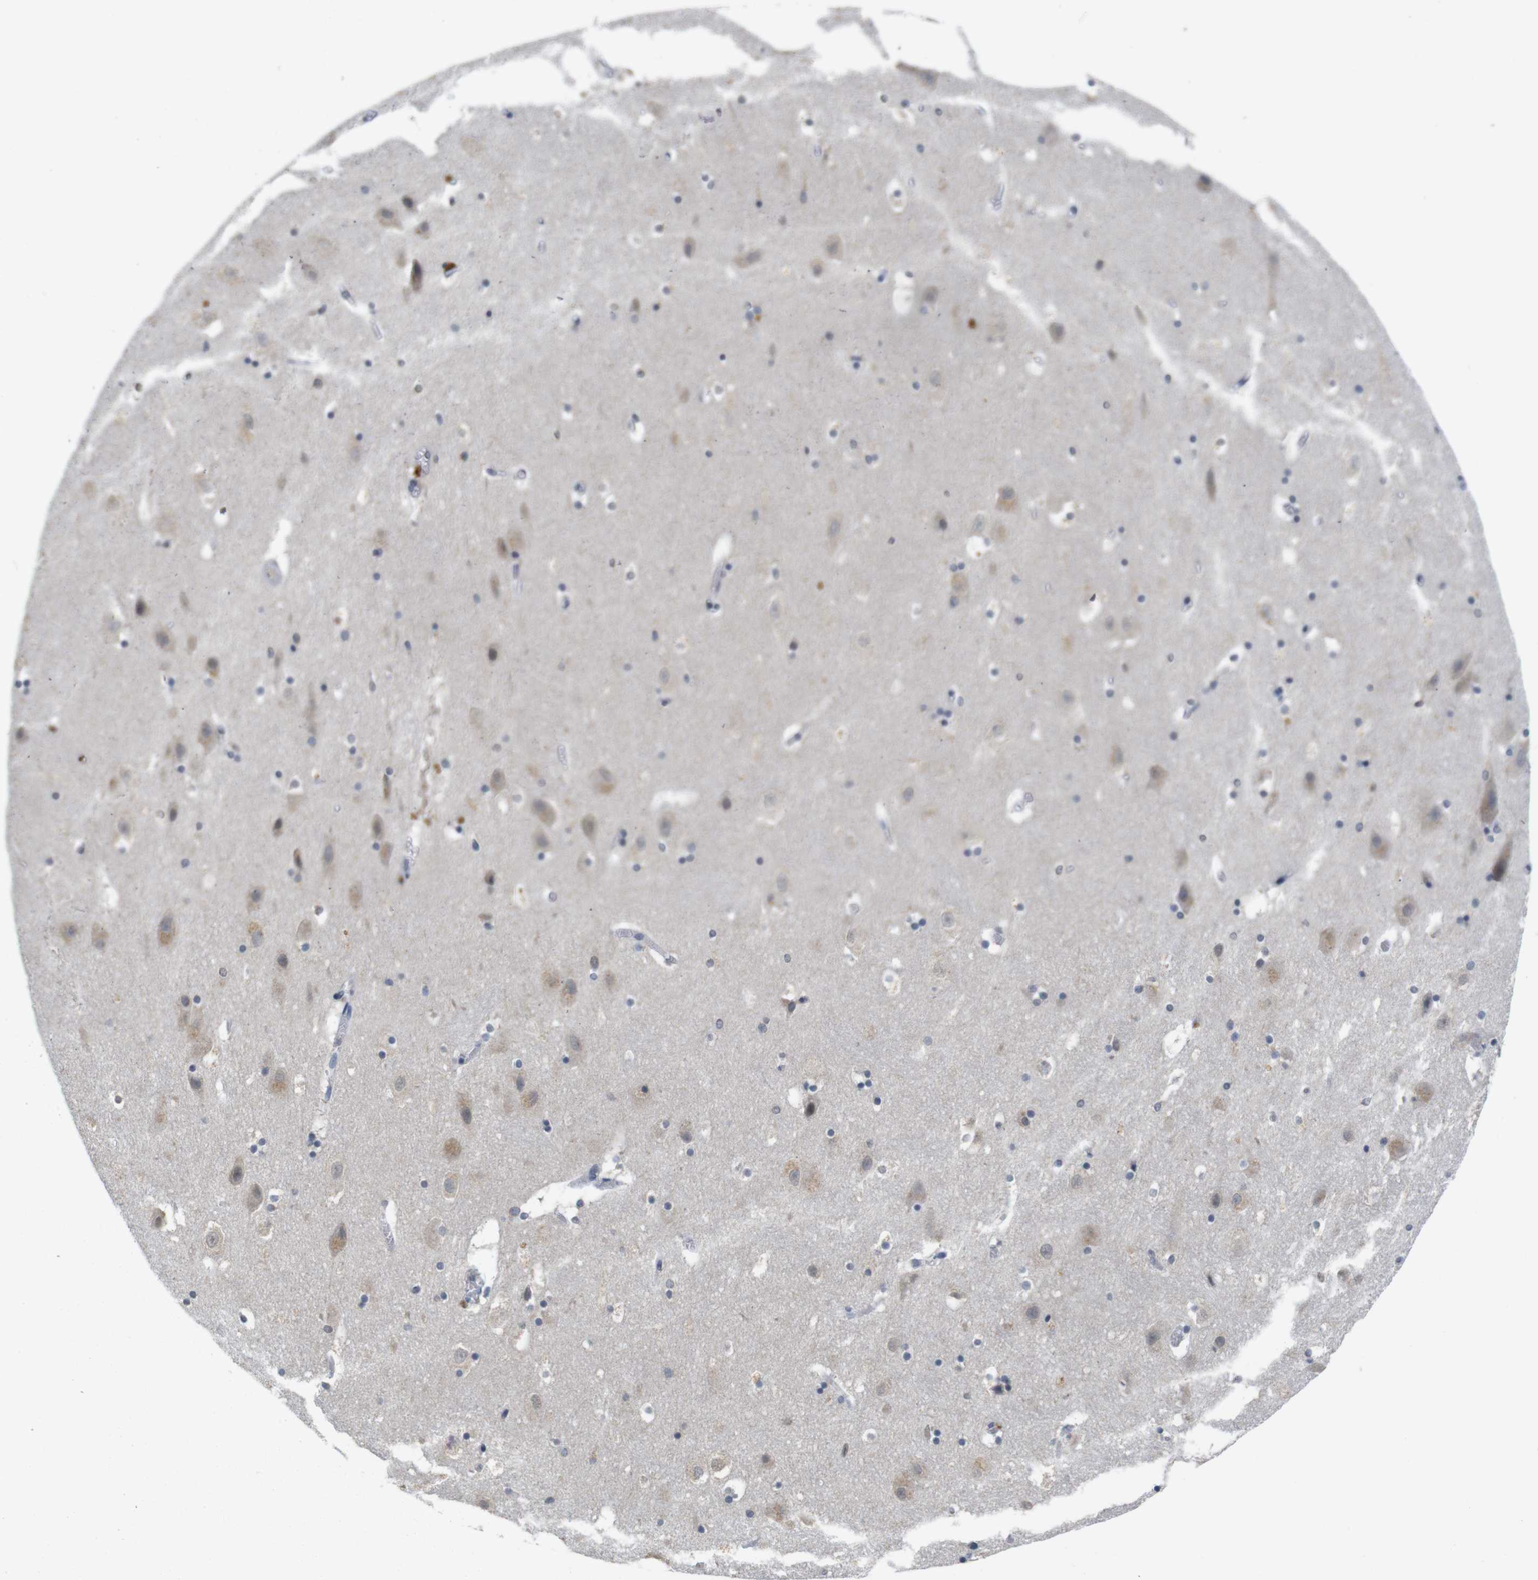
{"staining": {"intensity": "negative", "quantity": "none", "location": "none"}, "tissue": "hippocampus", "cell_type": "Glial cells", "image_type": "normal", "snomed": [{"axis": "morphology", "description": "Normal tissue, NOS"}, {"axis": "topography", "description": "Hippocampus"}], "caption": "Immunohistochemistry image of benign hippocampus: human hippocampus stained with DAB (3,3'-diaminobenzidine) reveals no significant protein expression in glial cells. (DAB immunohistochemistry (IHC), high magnification).", "gene": "SKP2", "patient": {"sex": "male", "age": 45}}